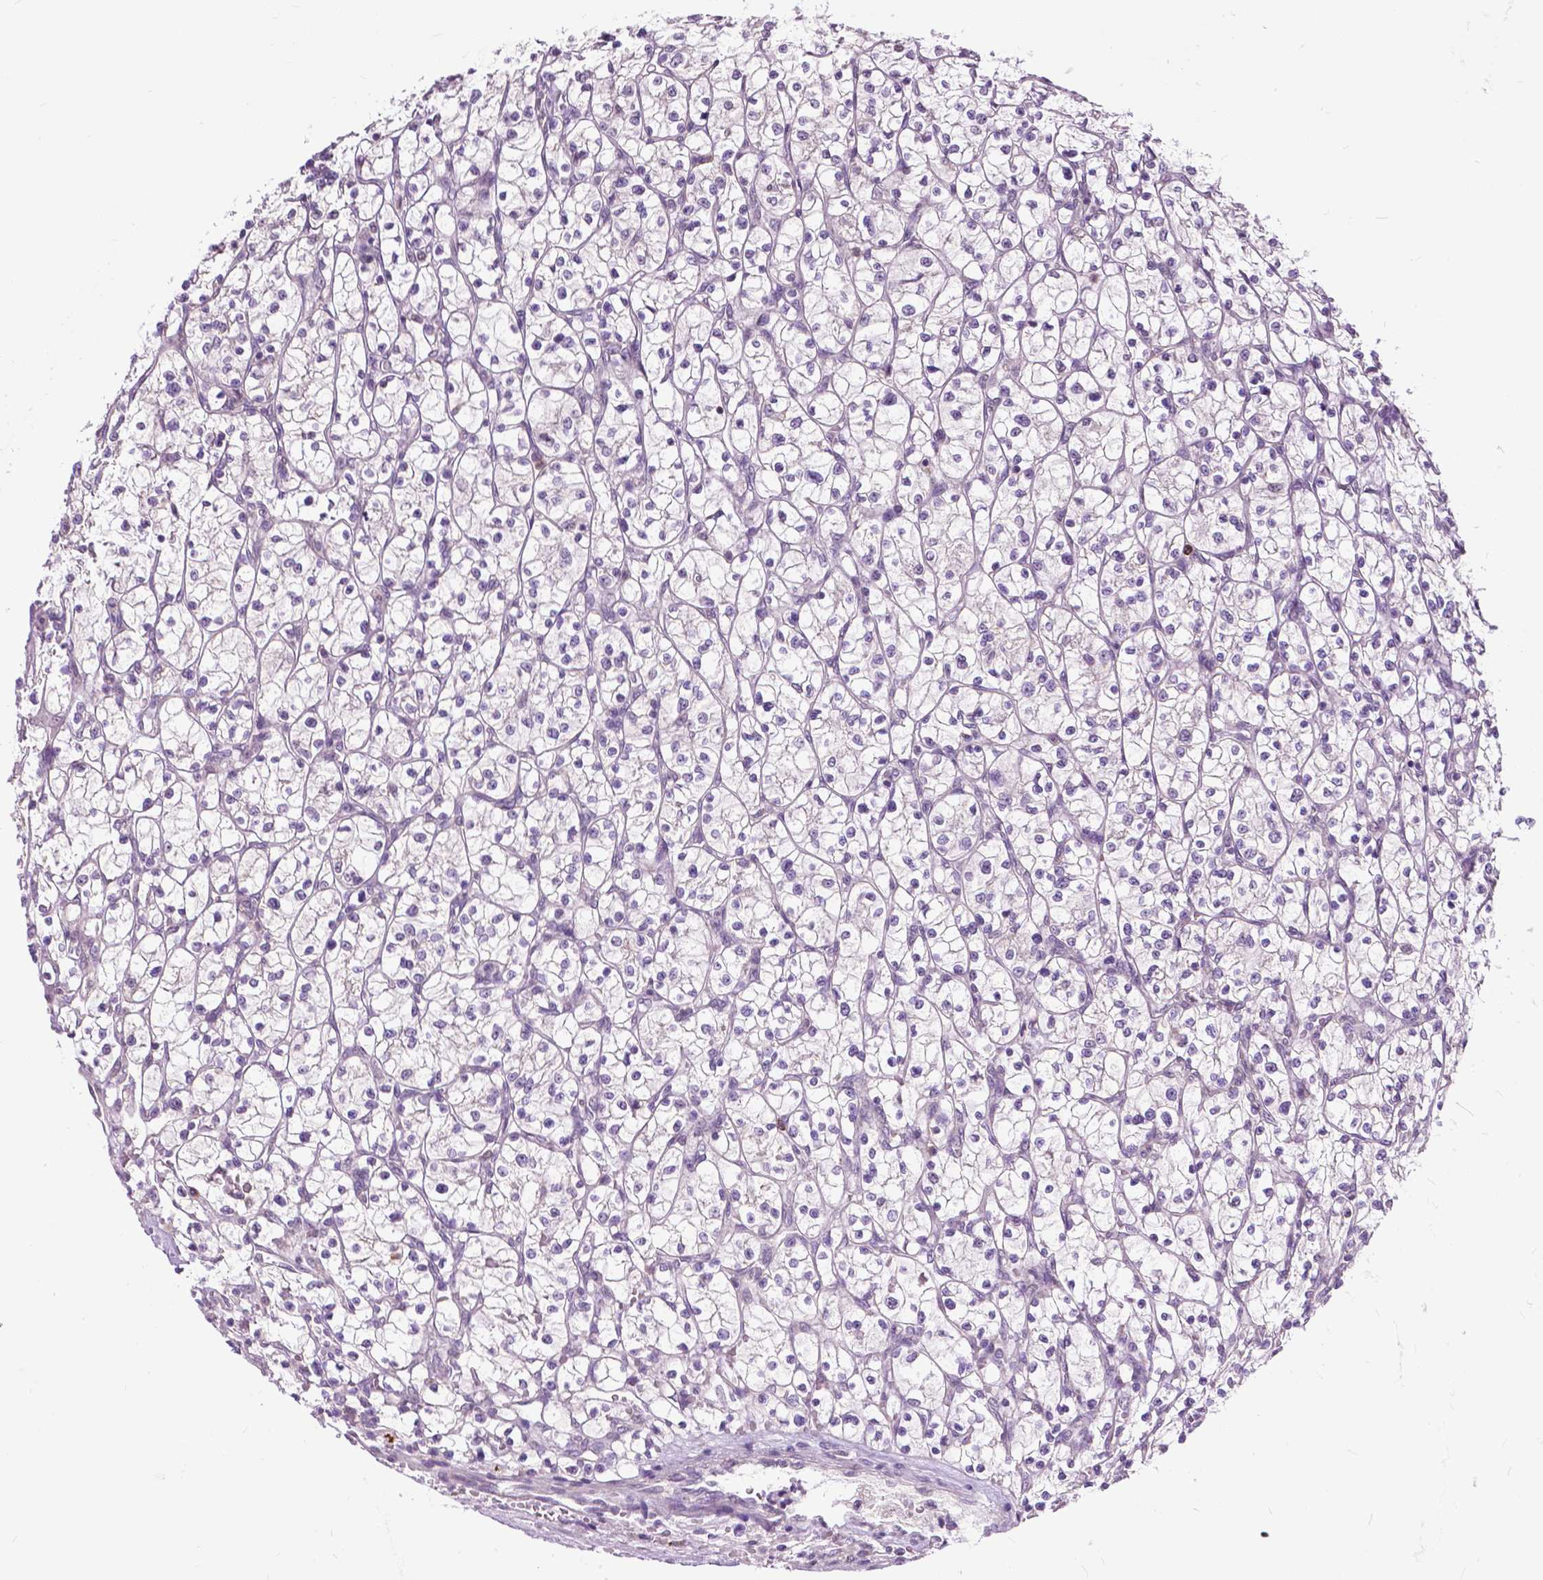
{"staining": {"intensity": "negative", "quantity": "none", "location": "none"}, "tissue": "renal cancer", "cell_type": "Tumor cells", "image_type": "cancer", "snomed": [{"axis": "morphology", "description": "Adenocarcinoma, NOS"}, {"axis": "topography", "description": "Kidney"}], "caption": "An IHC micrograph of adenocarcinoma (renal) is shown. There is no staining in tumor cells of adenocarcinoma (renal).", "gene": "TTC9B", "patient": {"sex": "female", "age": 64}}